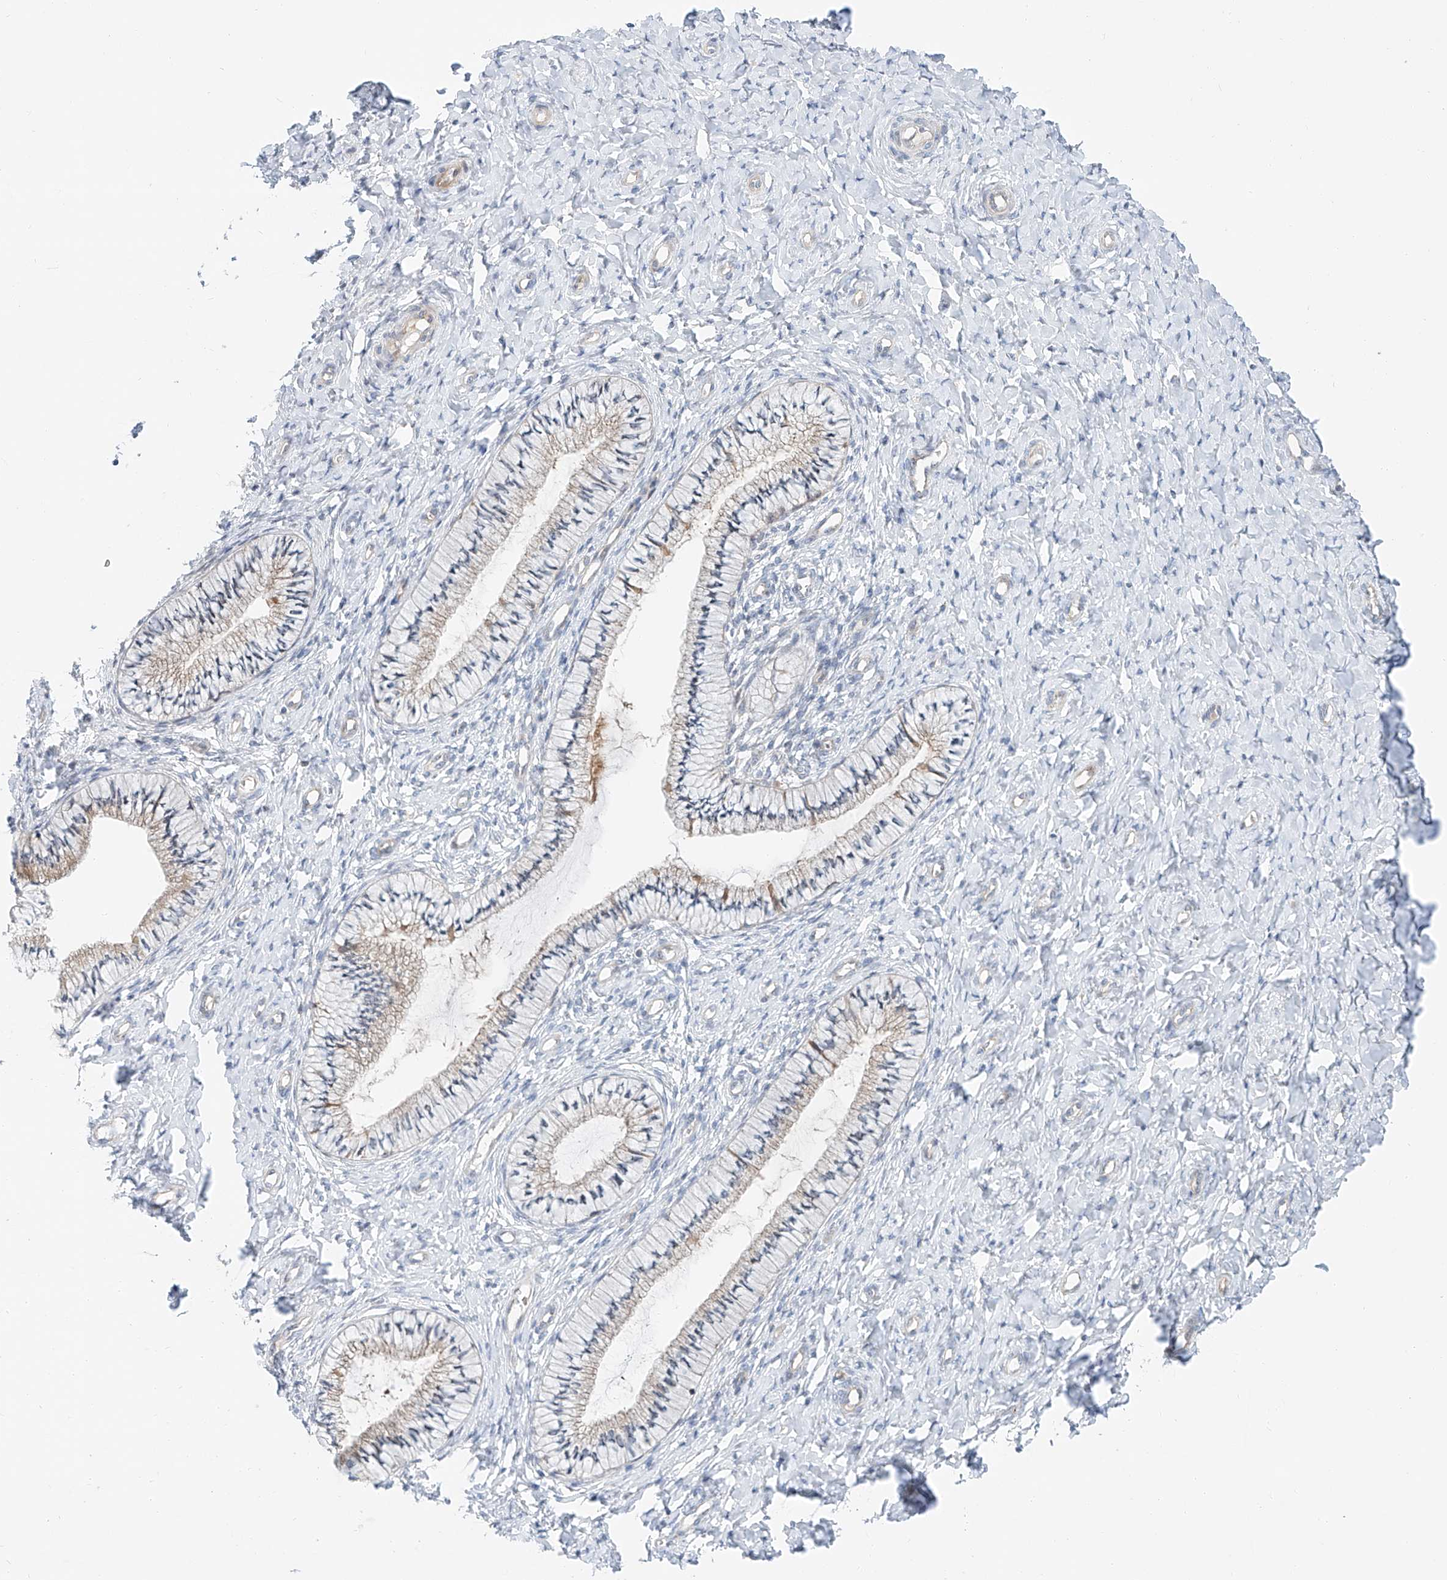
{"staining": {"intensity": "weak", "quantity": "25%-75%", "location": "cytoplasmic/membranous"}, "tissue": "cervix", "cell_type": "Glandular cells", "image_type": "normal", "snomed": [{"axis": "morphology", "description": "Normal tissue, NOS"}, {"axis": "topography", "description": "Cervix"}], "caption": "Immunohistochemistry of benign cervix reveals low levels of weak cytoplasmic/membranous positivity in about 25%-75% of glandular cells.", "gene": "CLDND1", "patient": {"sex": "female", "age": 36}}